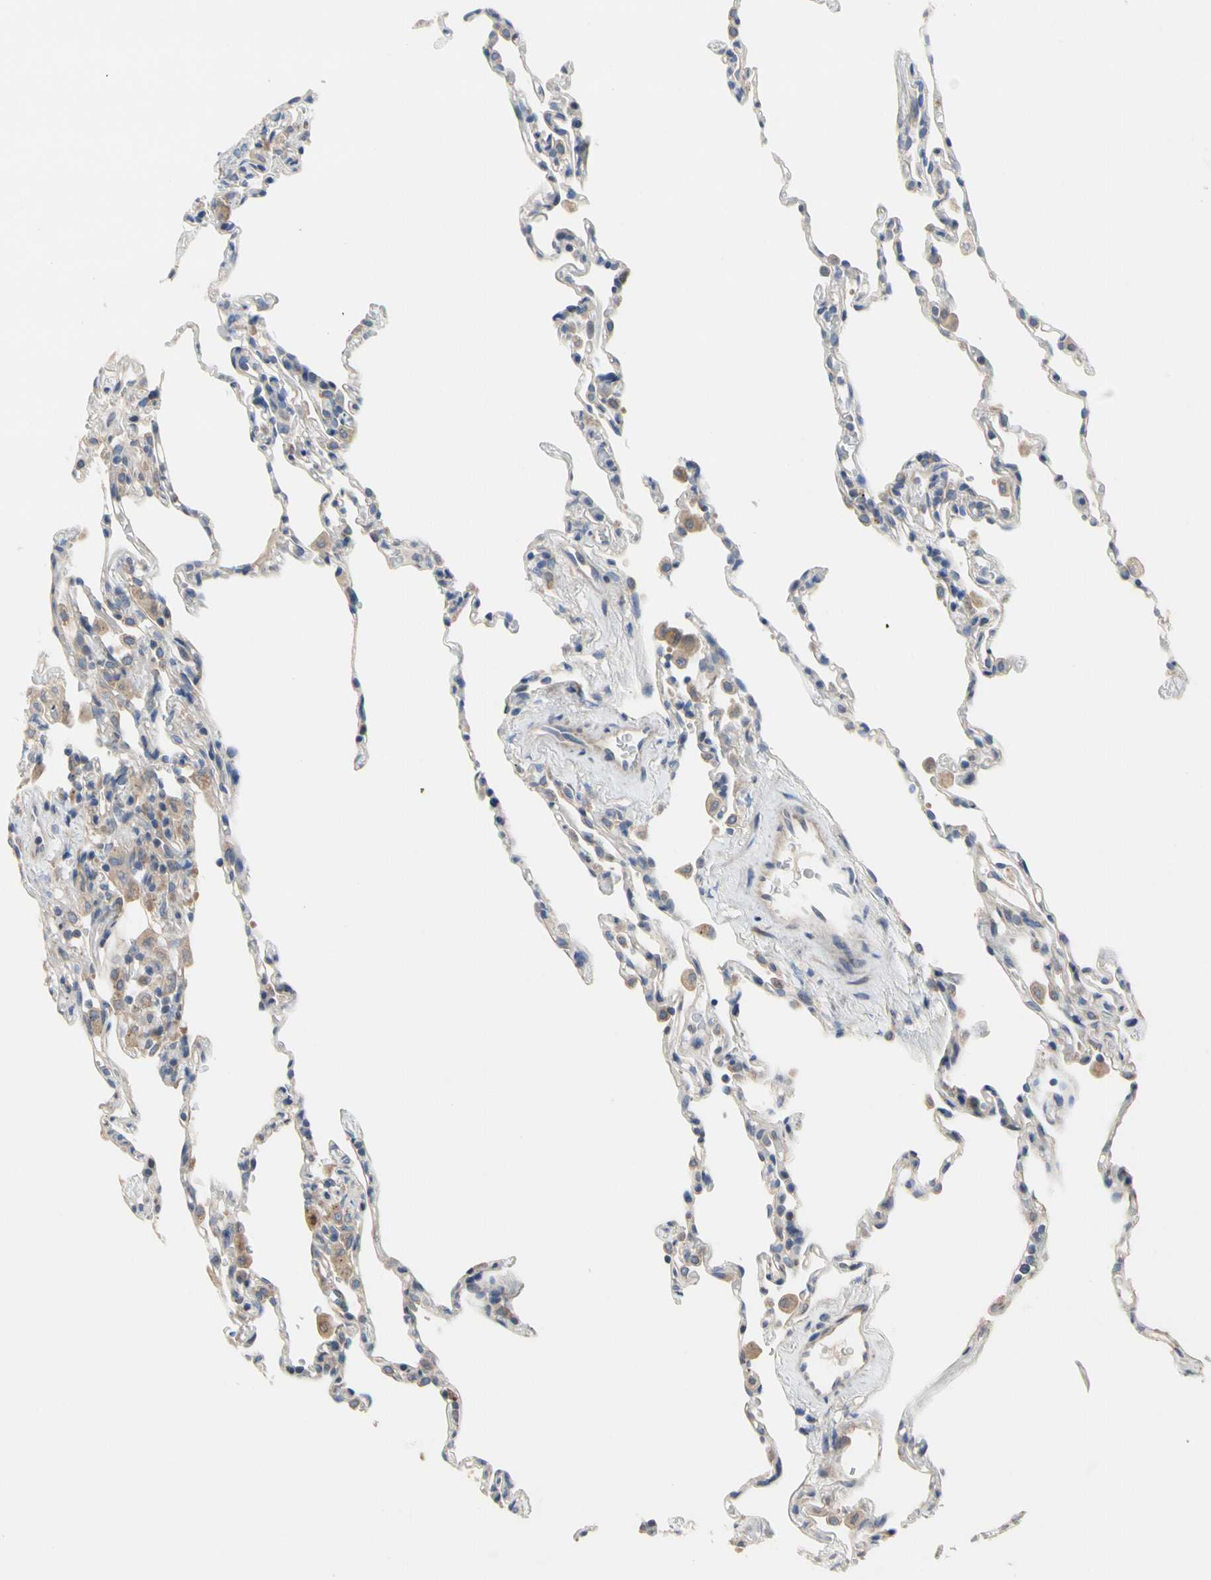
{"staining": {"intensity": "moderate", "quantity": "<25%", "location": "cytoplasmic/membranous"}, "tissue": "lung", "cell_type": "Alveolar cells", "image_type": "normal", "snomed": [{"axis": "morphology", "description": "Normal tissue, NOS"}, {"axis": "topography", "description": "Lung"}], "caption": "Lung stained with DAB (3,3'-diaminobenzidine) immunohistochemistry exhibits low levels of moderate cytoplasmic/membranous expression in about <25% of alveolar cells.", "gene": "TTC14", "patient": {"sex": "male", "age": 59}}